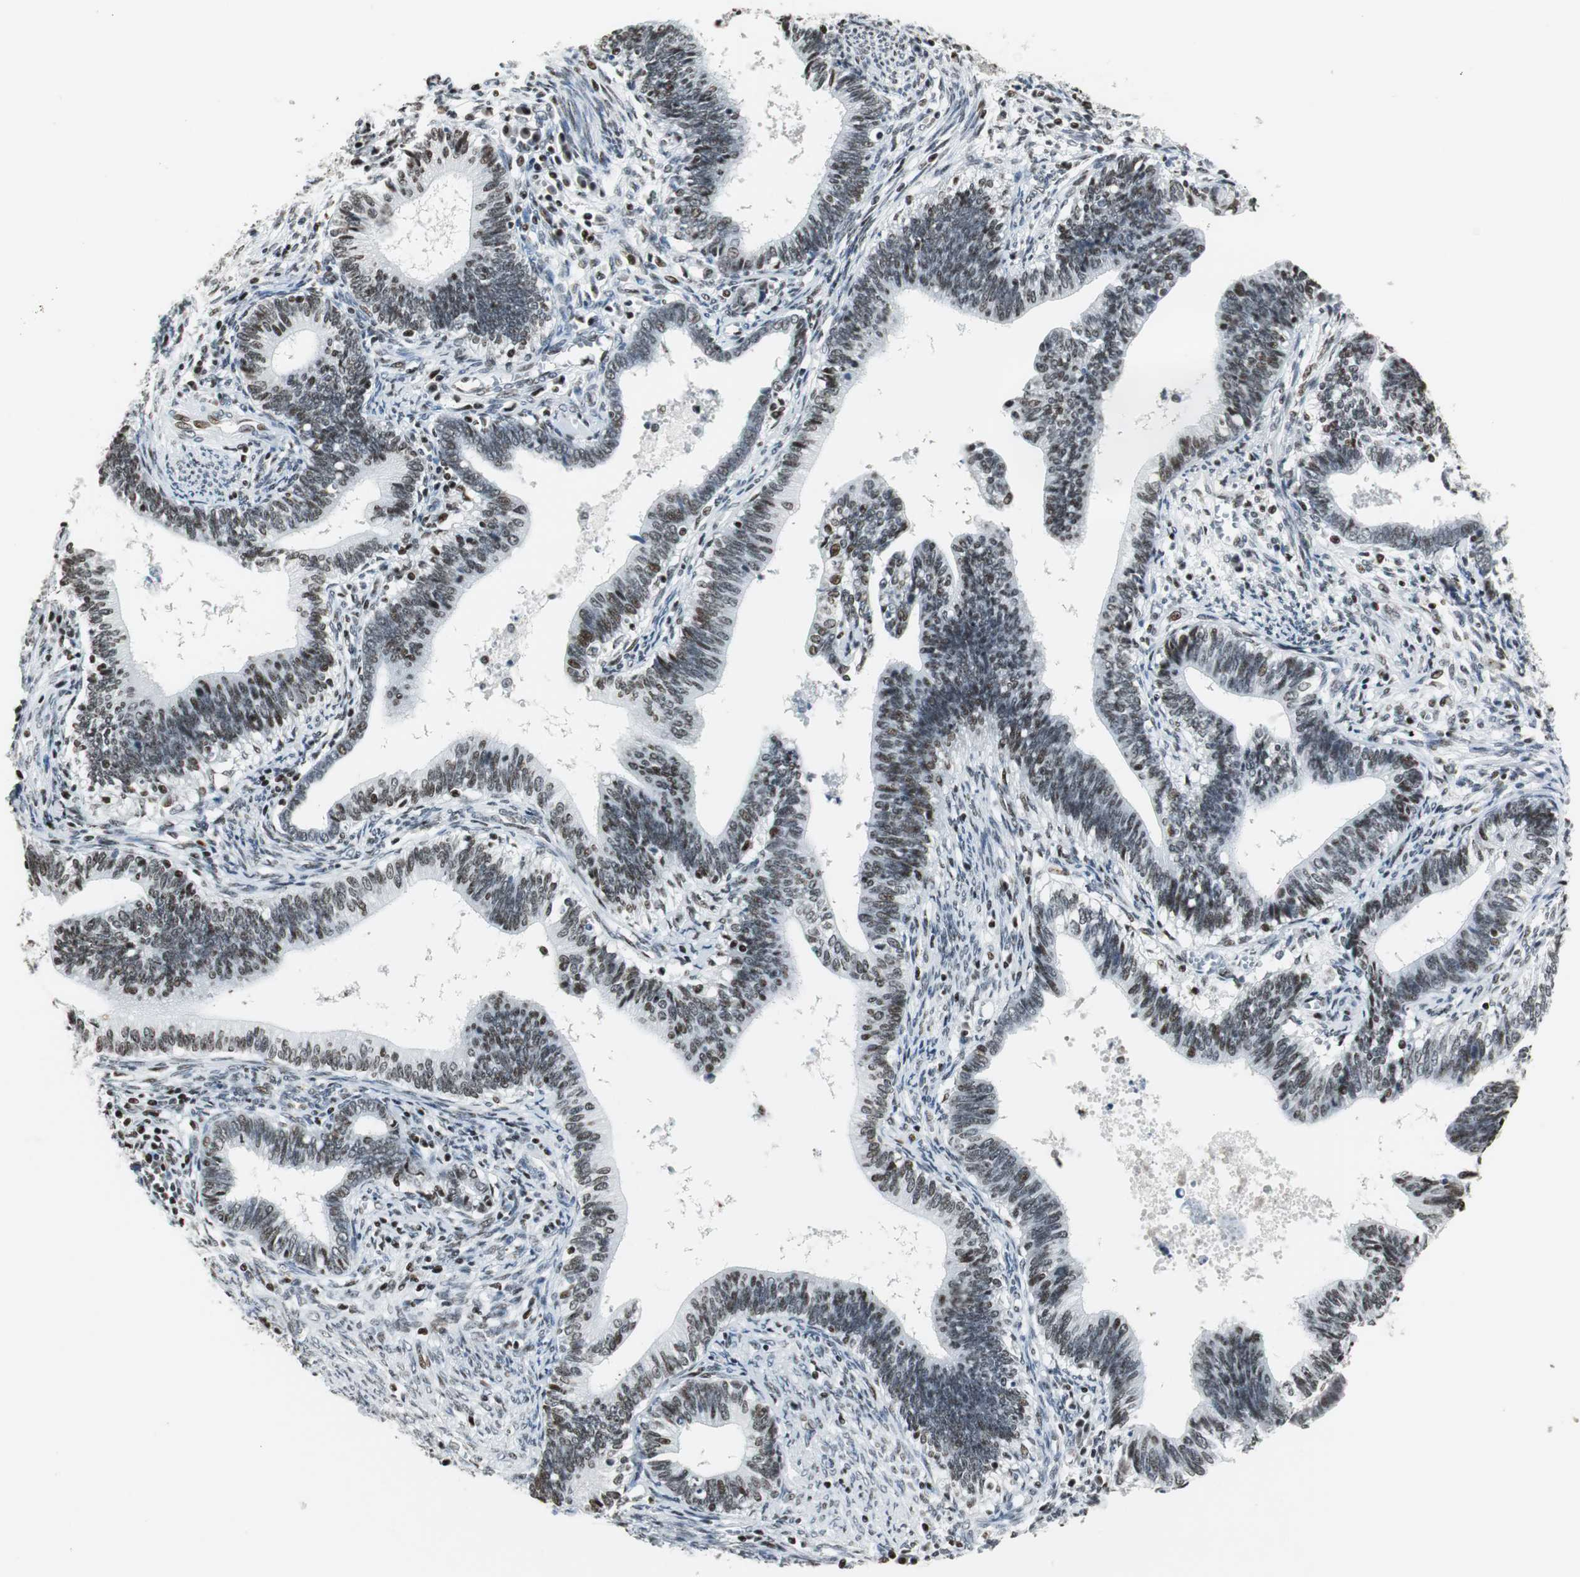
{"staining": {"intensity": "weak", "quantity": "25%-75%", "location": "nuclear"}, "tissue": "cervical cancer", "cell_type": "Tumor cells", "image_type": "cancer", "snomed": [{"axis": "morphology", "description": "Adenocarcinoma, NOS"}, {"axis": "topography", "description": "Cervix"}], "caption": "Adenocarcinoma (cervical) was stained to show a protein in brown. There is low levels of weak nuclear expression in approximately 25%-75% of tumor cells.", "gene": "RBBP4", "patient": {"sex": "female", "age": 44}}